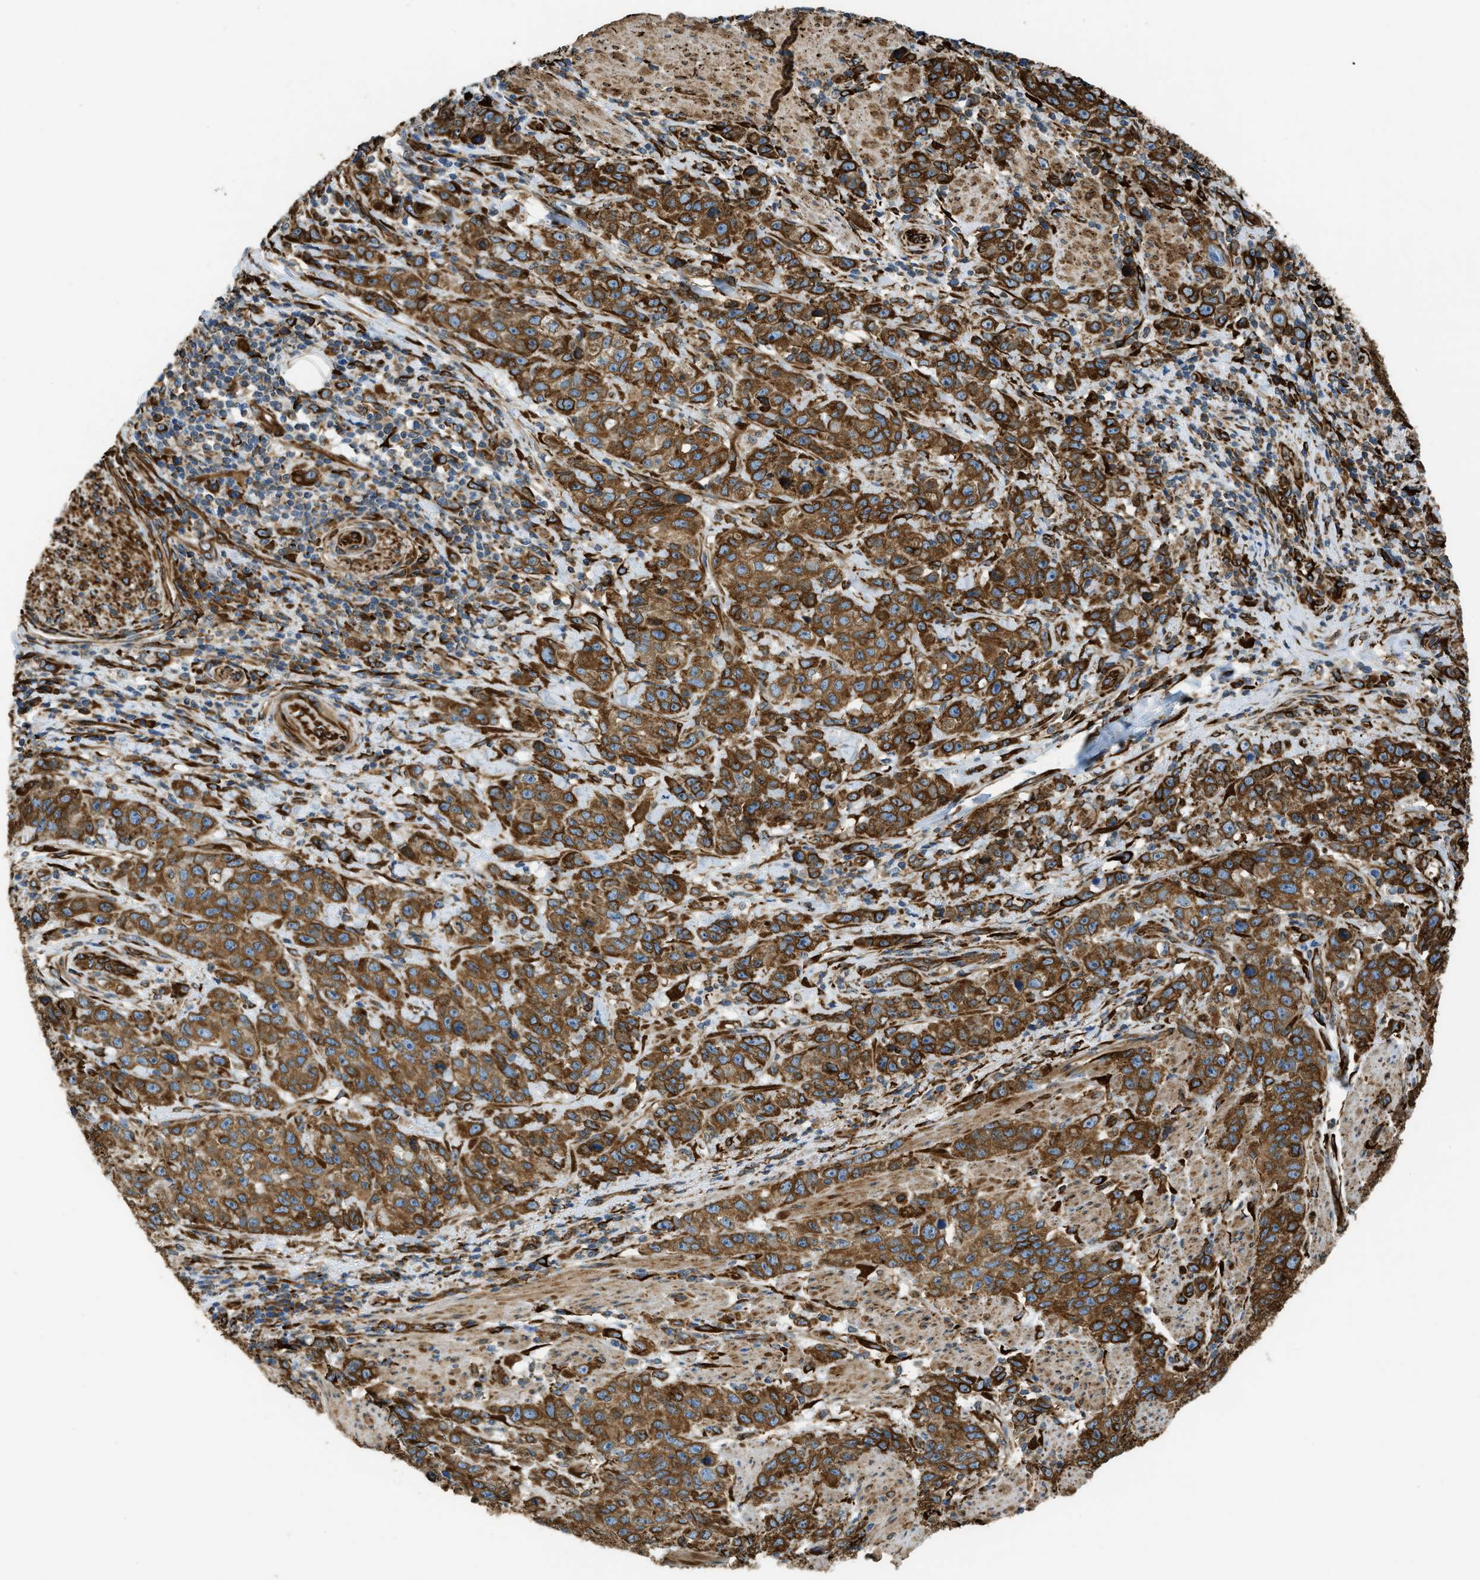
{"staining": {"intensity": "strong", "quantity": ">75%", "location": "cytoplasmic/membranous"}, "tissue": "stomach cancer", "cell_type": "Tumor cells", "image_type": "cancer", "snomed": [{"axis": "morphology", "description": "Adenocarcinoma, NOS"}, {"axis": "topography", "description": "Stomach"}], "caption": "Protein analysis of adenocarcinoma (stomach) tissue displays strong cytoplasmic/membranous staining in approximately >75% of tumor cells.", "gene": "BEX3", "patient": {"sex": "male", "age": 48}}